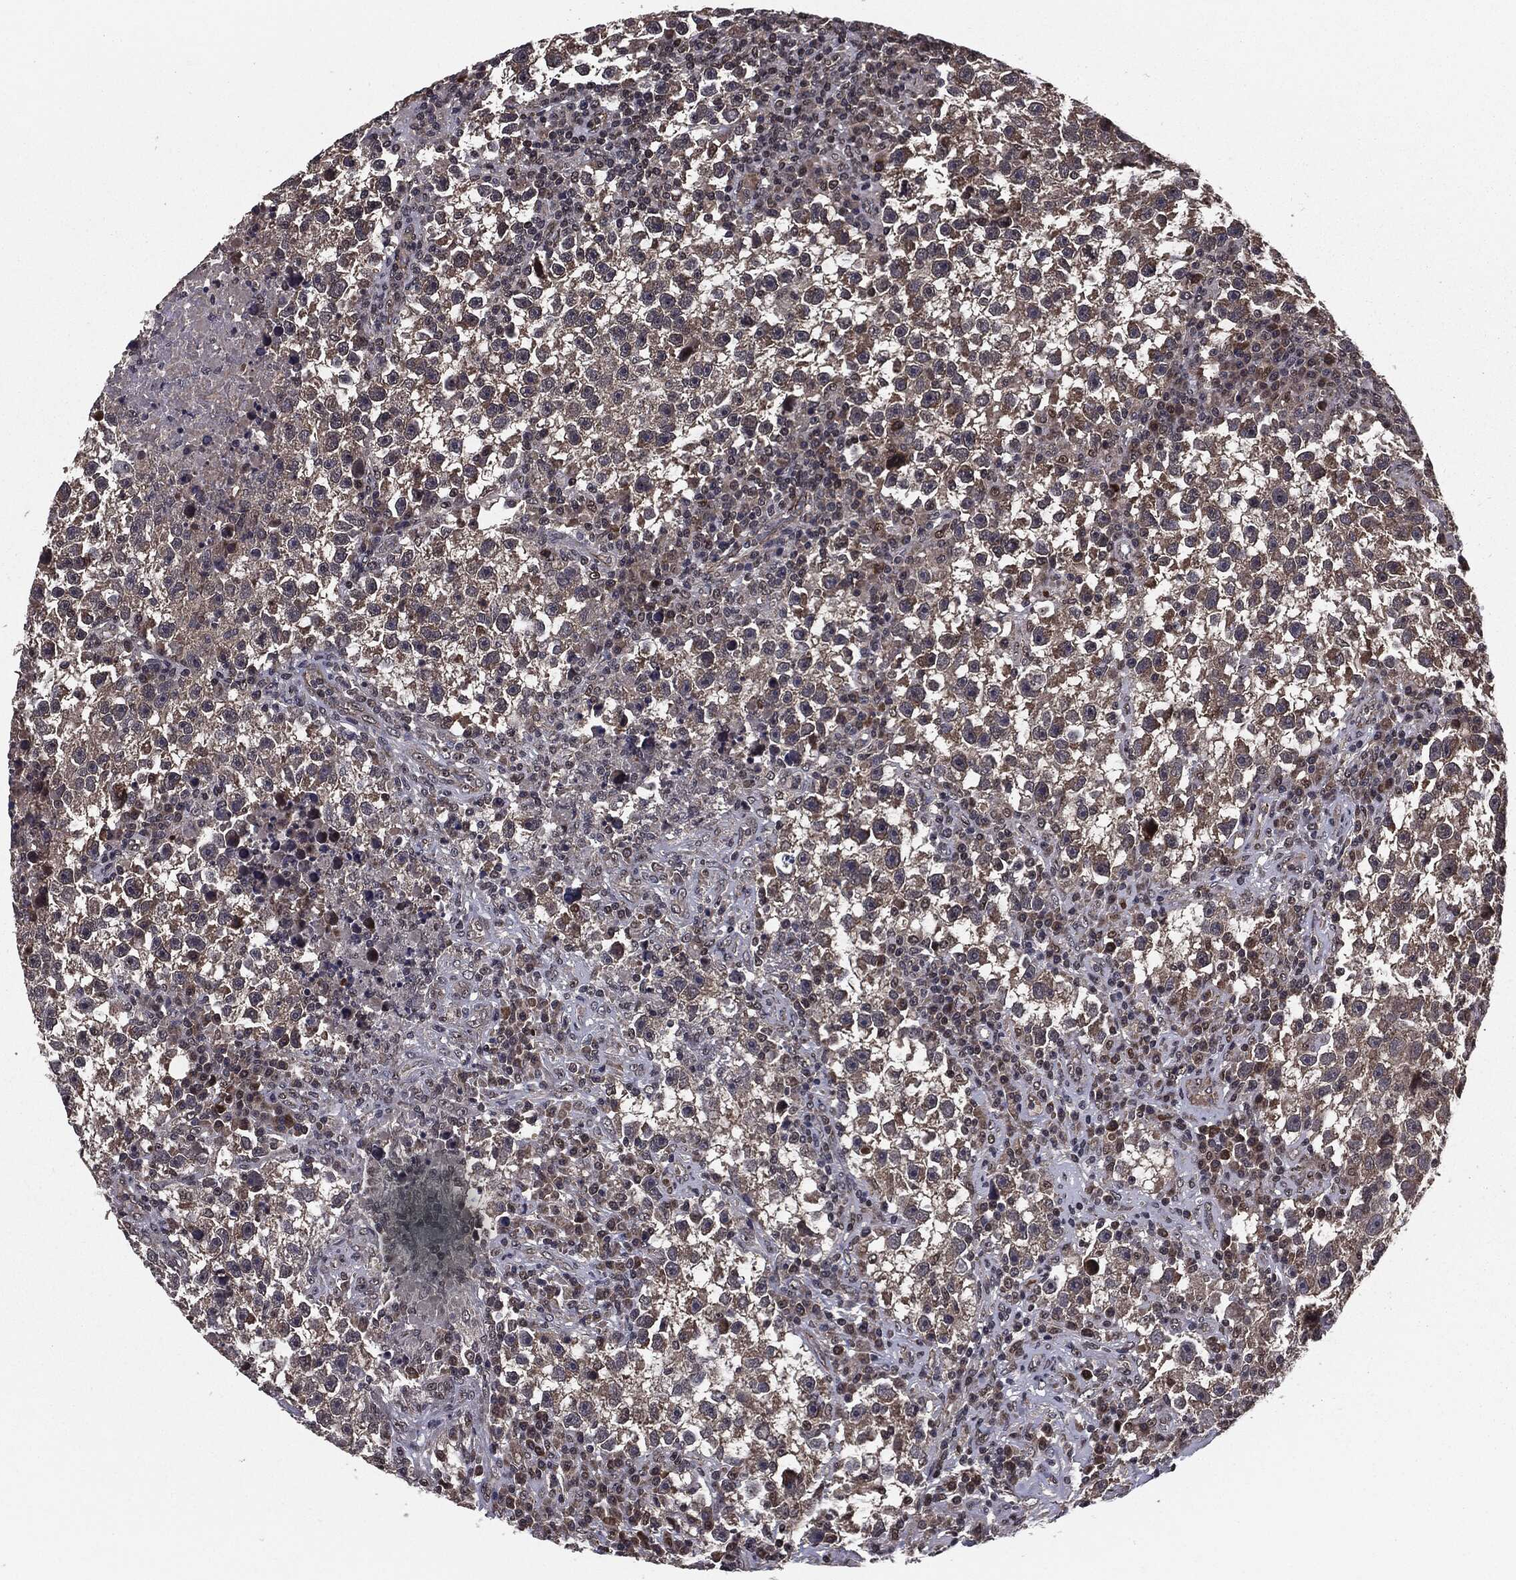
{"staining": {"intensity": "negative", "quantity": "none", "location": "none"}, "tissue": "testis cancer", "cell_type": "Tumor cells", "image_type": "cancer", "snomed": [{"axis": "morphology", "description": "Seminoma, NOS"}, {"axis": "topography", "description": "Testis"}], "caption": "Immunohistochemical staining of testis cancer (seminoma) shows no significant staining in tumor cells. The staining is performed using DAB brown chromogen with nuclei counter-stained in using hematoxylin.", "gene": "PTPA", "patient": {"sex": "male", "age": 47}}